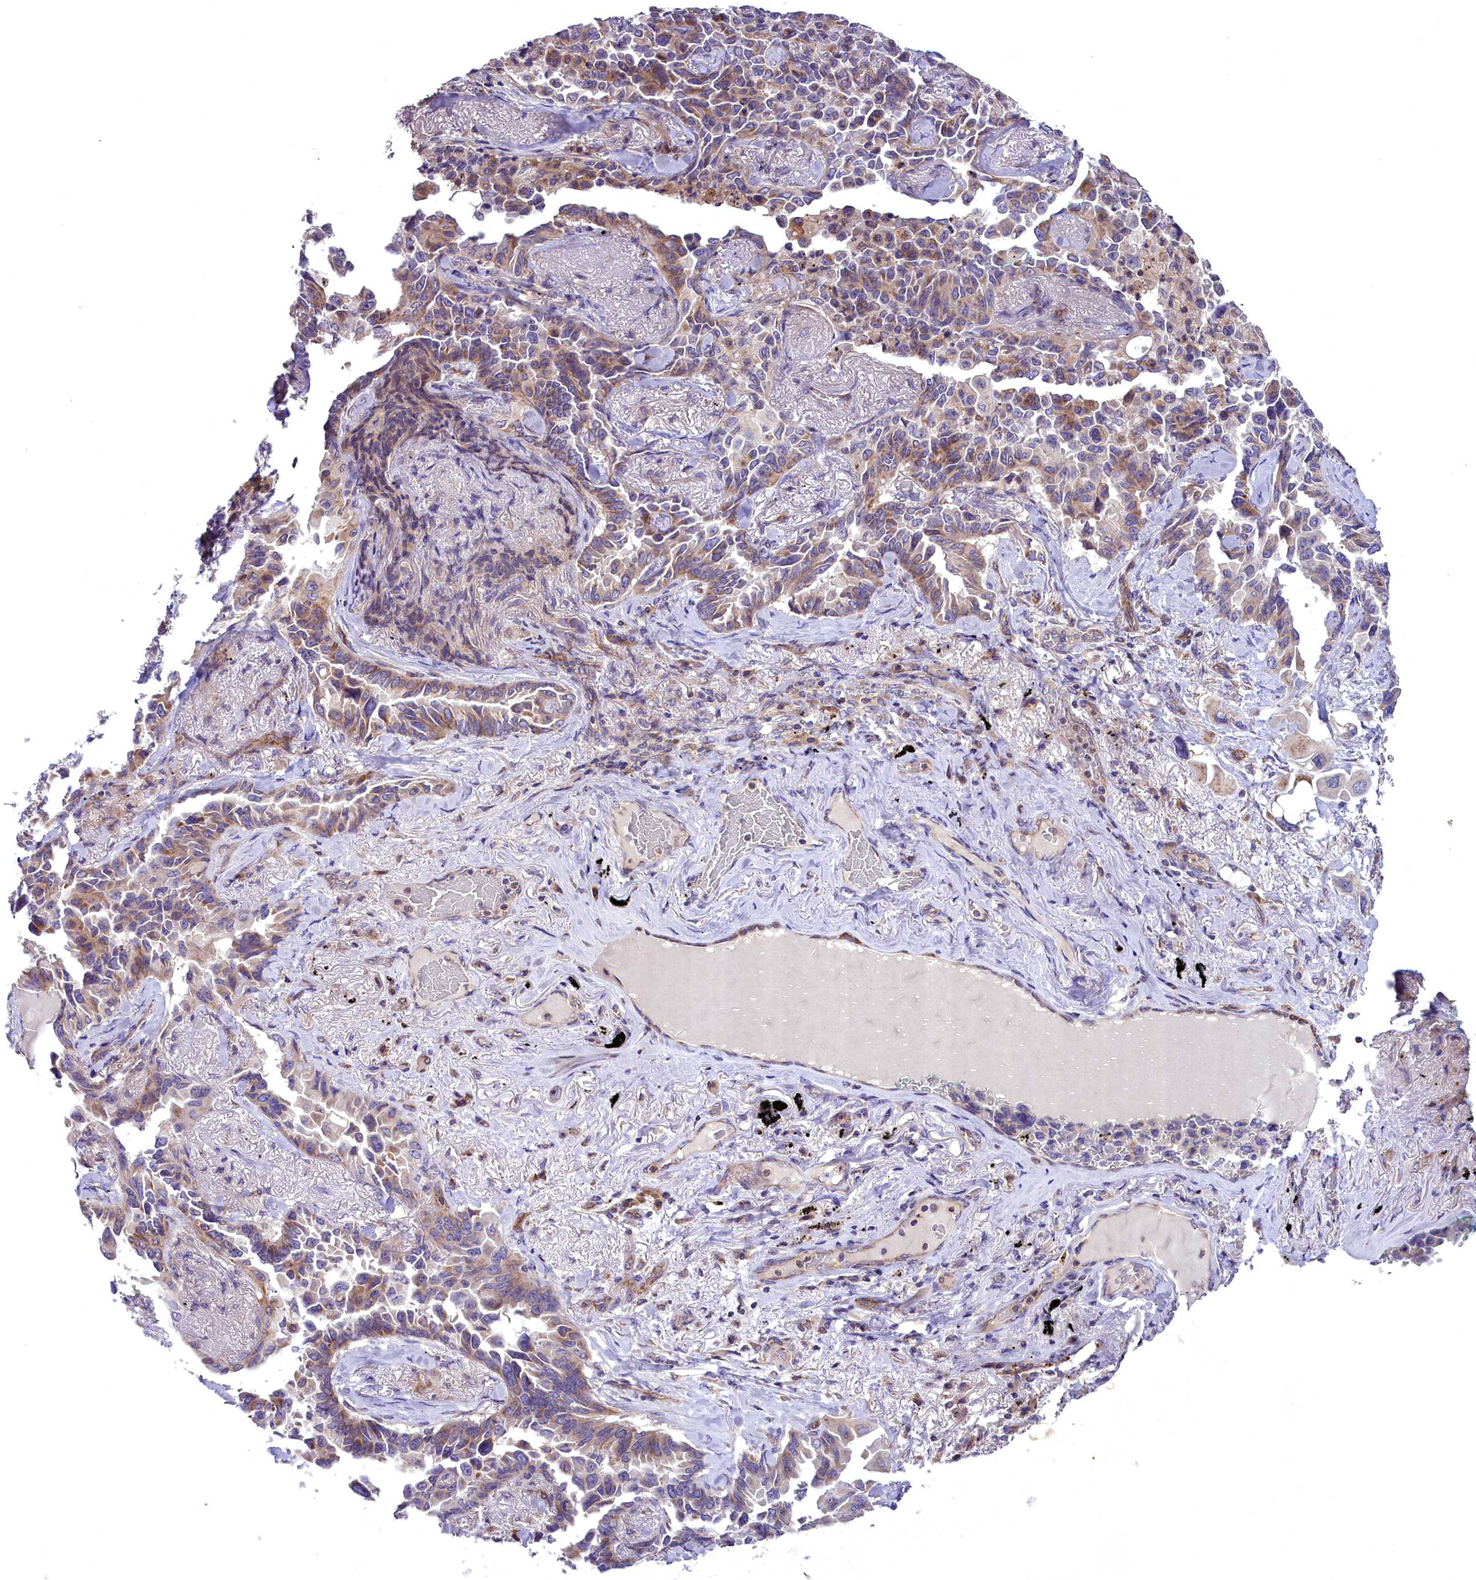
{"staining": {"intensity": "moderate", "quantity": ">75%", "location": "cytoplasmic/membranous"}, "tissue": "lung cancer", "cell_type": "Tumor cells", "image_type": "cancer", "snomed": [{"axis": "morphology", "description": "Adenocarcinoma, NOS"}, {"axis": "topography", "description": "Lung"}], "caption": "DAB immunohistochemical staining of human lung adenocarcinoma displays moderate cytoplasmic/membranous protein positivity in approximately >75% of tumor cells. The staining was performed using DAB to visualize the protein expression in brown, while the nuclei were stained in blue with hematoxylin (Magnification: 20x).", "gene": "DNAJB9", "patient": {"sex": "female", "age": 67}}